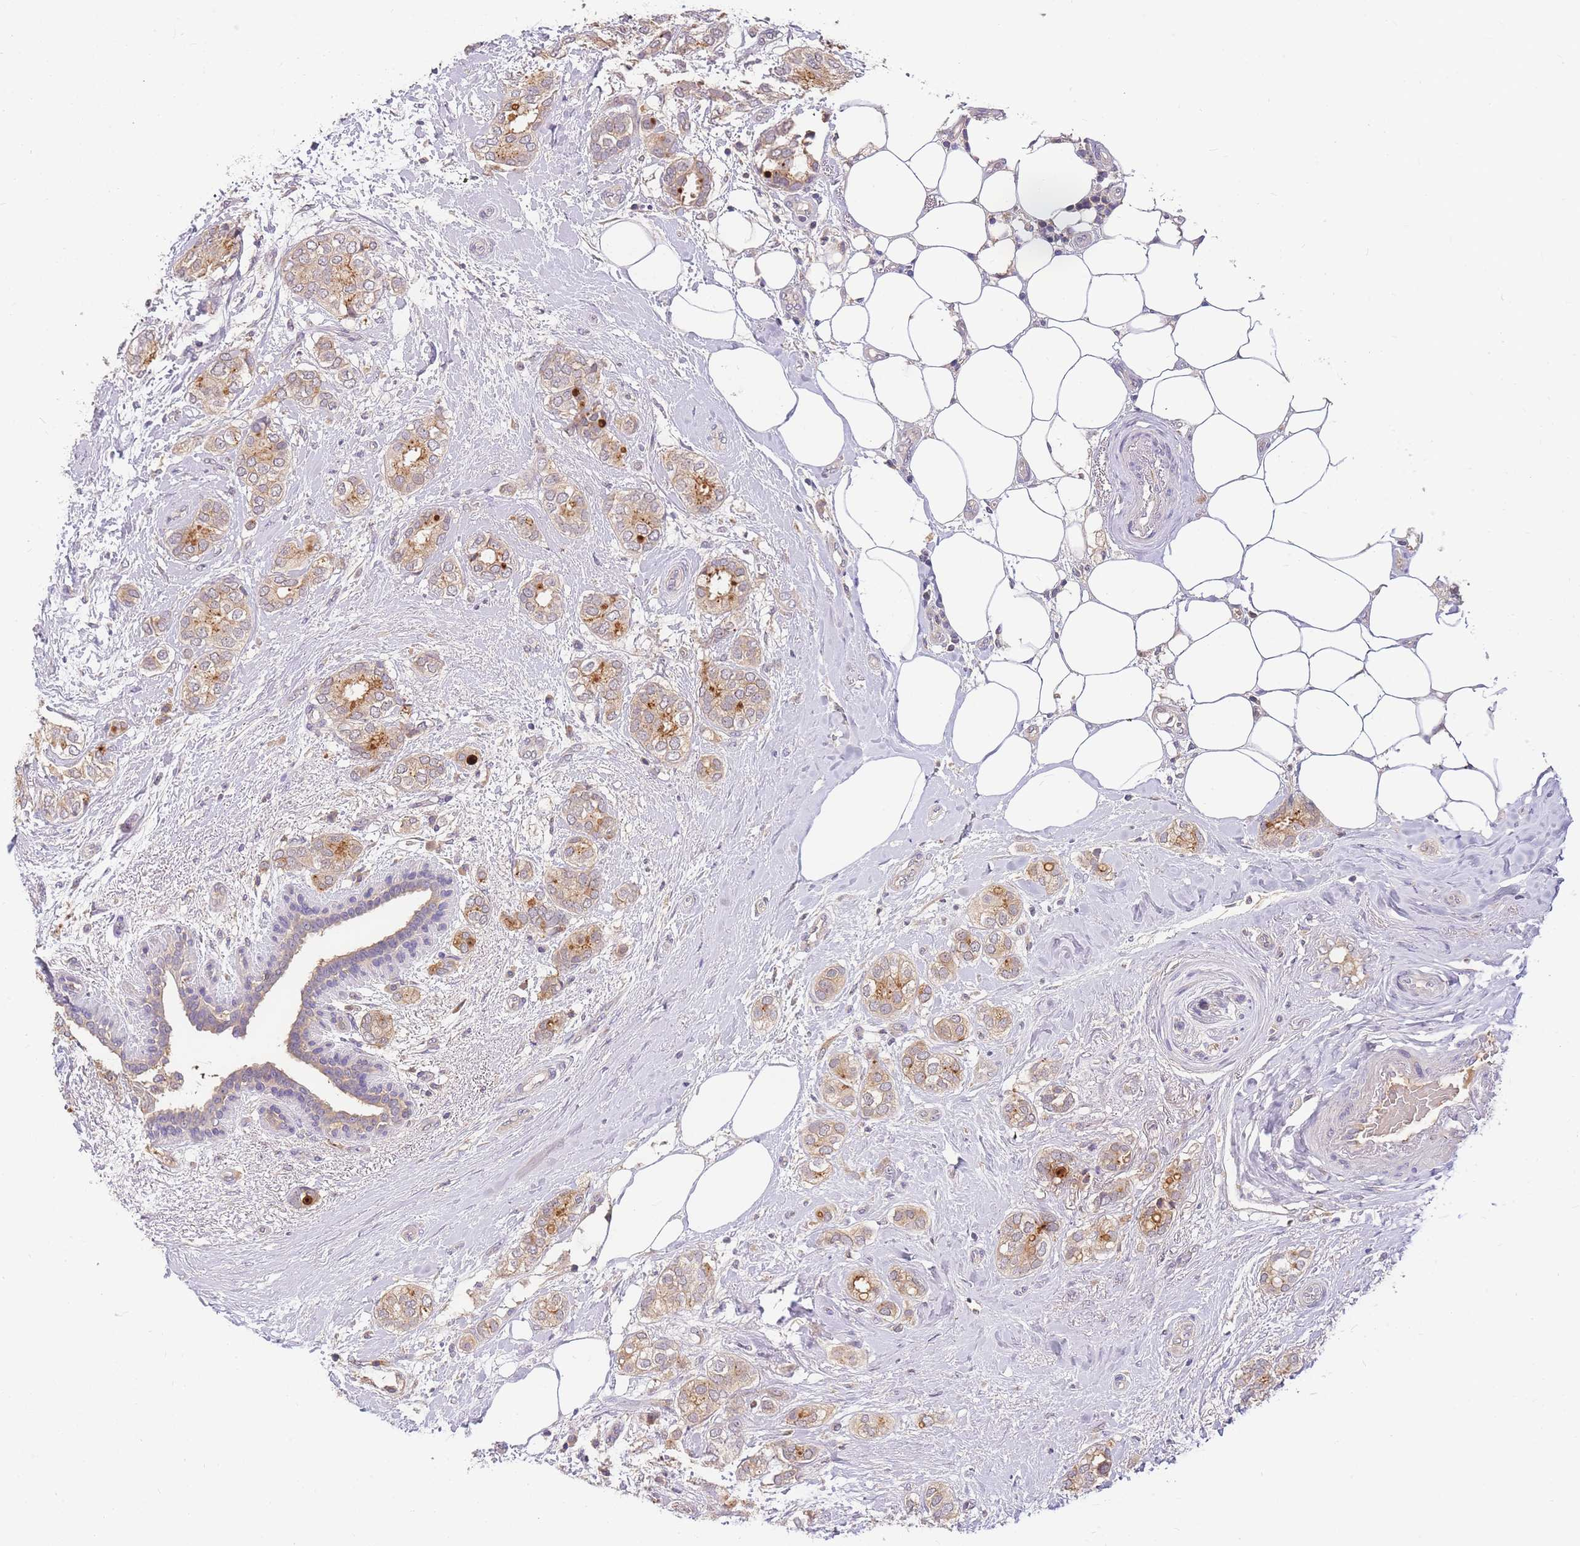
{"staining": {"intensity": "moderate", "quantity": "25%-75%", "location": "cytoplasmic/membranous"}, "tissue": "breast cancer", "cell_type": "Tumor cells", "image_type": "cancer", "snomed": [{"axis": "morphology", "description": "Duct carcinoma"}, {"axis": "topography", "description": "Breast"}], "caption": "This image demonstrates intraductal carcinoma (breast) stained with IHC to label a protein in brown. The cytoplasmic/membranous of tumor cells show moderate positivity for the protein. Nuclei are counter-stained blue.", "gene": "ZNF577", "patient": {"sex": "female", "age": 73}}